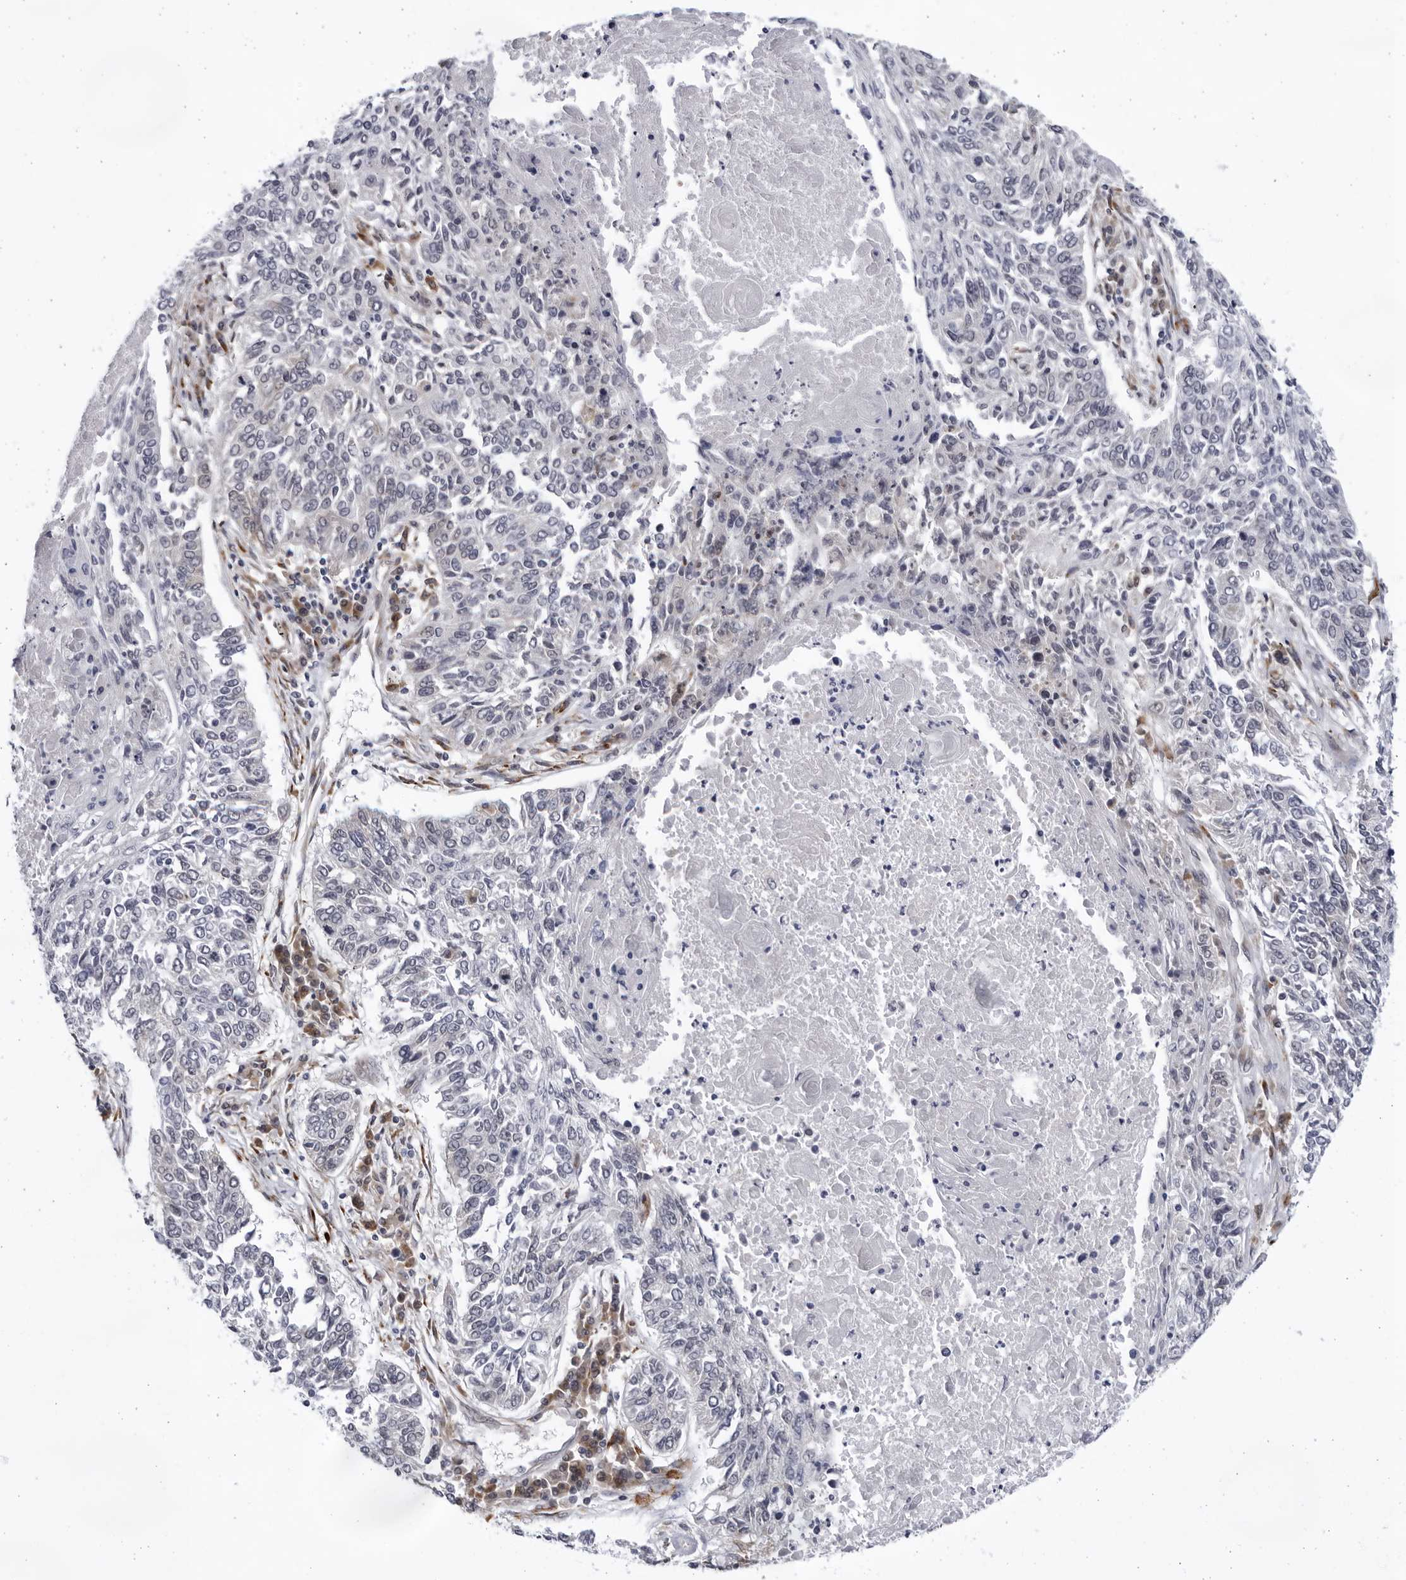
{"staining": {"intensity": "negative", "quantity": "none", "location": "none"}, "tissue": "lung cancer", "cell_type": "Tumor cells", "image_type": "cancer", "snomed": [{"axis": "morphology", "description": "Normal tissue, NOS"}, {"axis": "morphology", "description": "Squamous cell carcinoma, NOS"}, {"axis": "topography", "description": "Cartilage tissue"}, {"axis": "topography", "description": "Bronchus"}, {"axis": "topography", "description": "Lung"}], "caption": "IHC histopathology image of human lung cancer stained for a protein (brown), which displays no expression in tumor cells. (Stains: DAB (3,3'-diaminobenzidine) immunohistochemistry (IHC) with hematoxylin counter stain, Microscopy: brightfield microscopy at high magnification).", "gene": "BMP2K", "patient": {"sex": "female", "age": 49}}